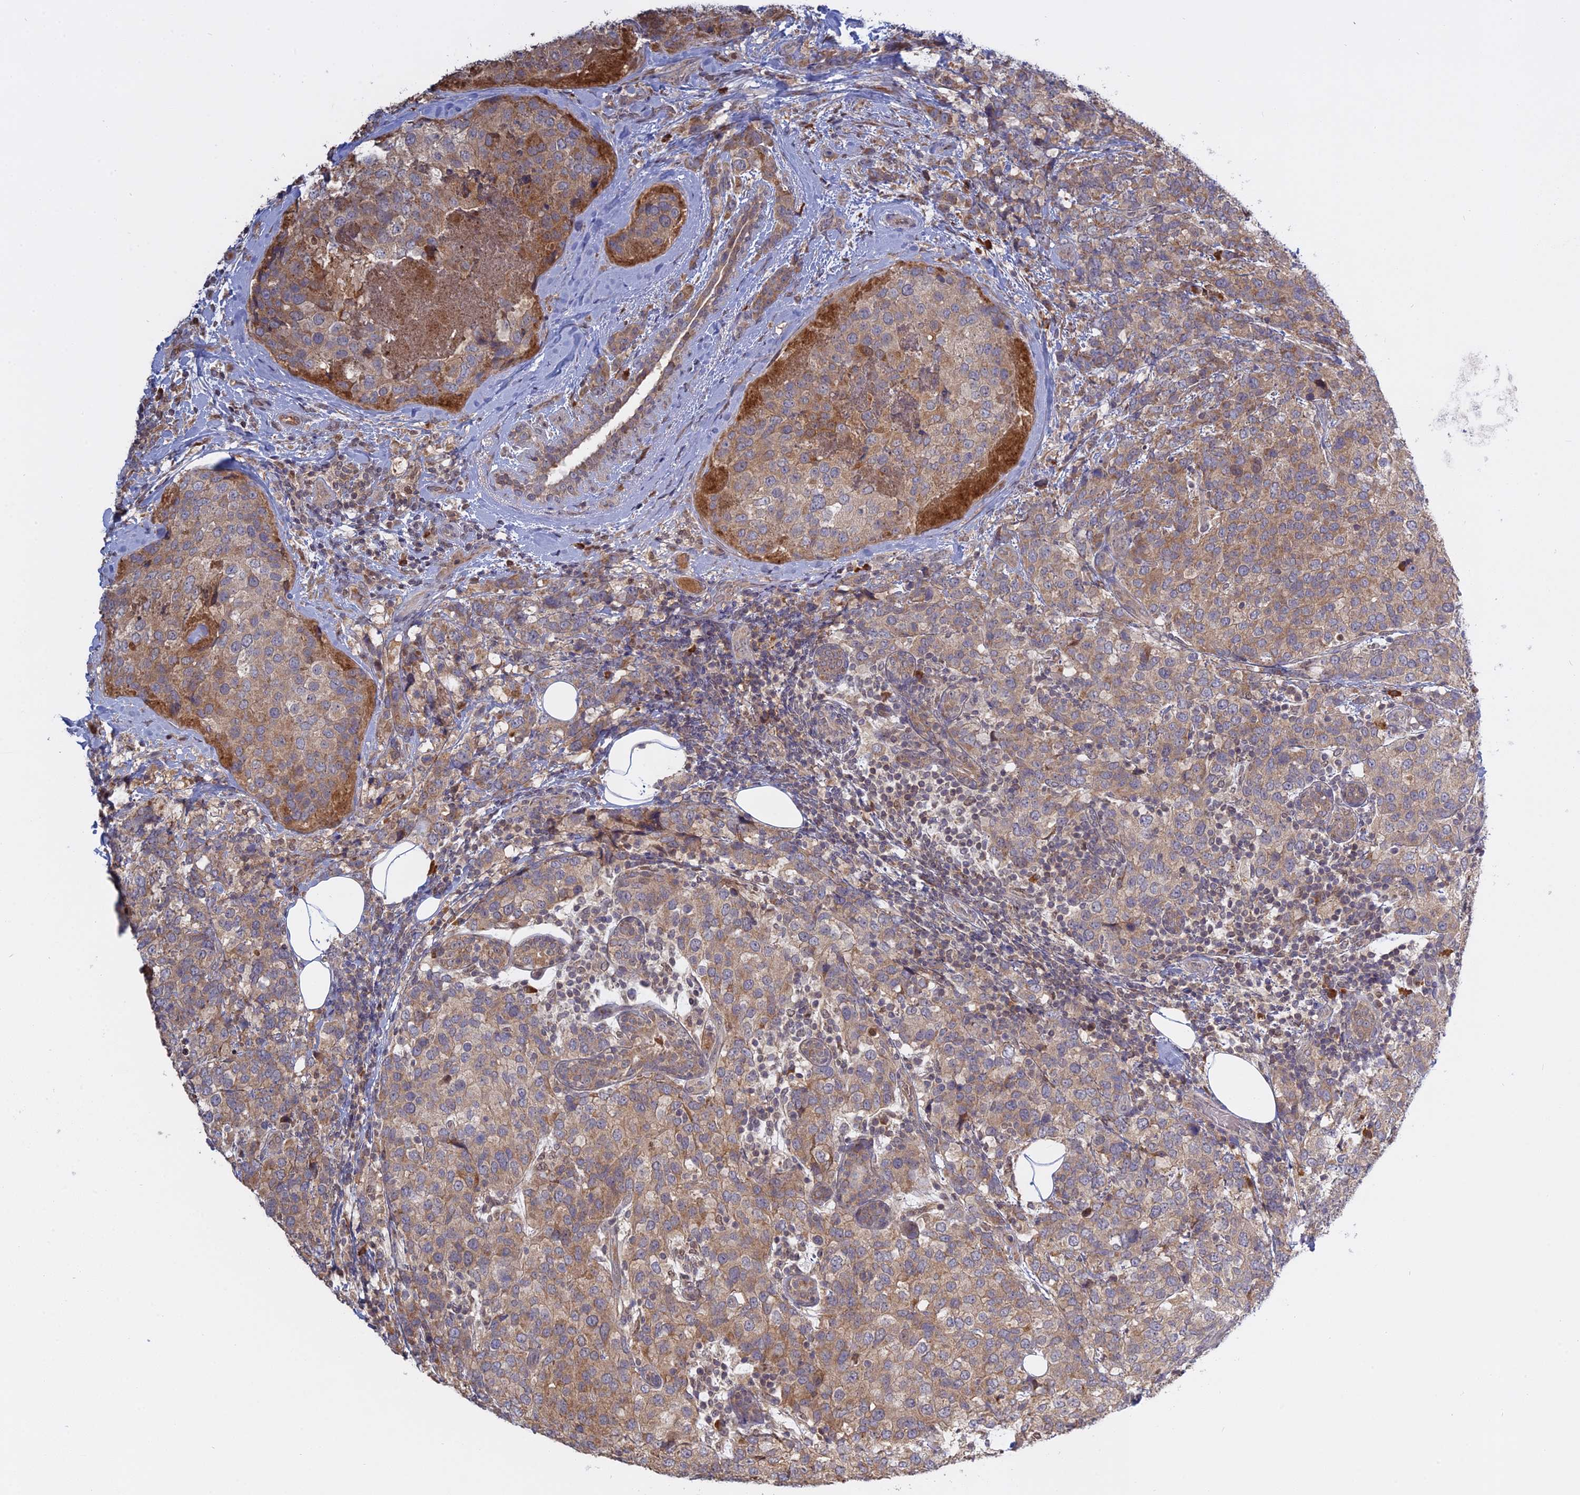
{"staining": {"intensity": "moderate", "quantity": ">75%", "location": "cytoplasmic/membranous"}, "tissue": "breast cancer", "cell_type": "Tumor cells", "image_type": "cancer", "snomed": [{"axis": "morphology", "description": "Lobular carcinoma"}, {"axis": "topography", "description": "Breast"}], "caption": "Moderate cytoplasmic/membranous positivity is identified in approximately >75% of tumor cells in breast lobular carcinoma.", "gene": "TMEM208", "patient": {"sex": "female", "age": 59}}